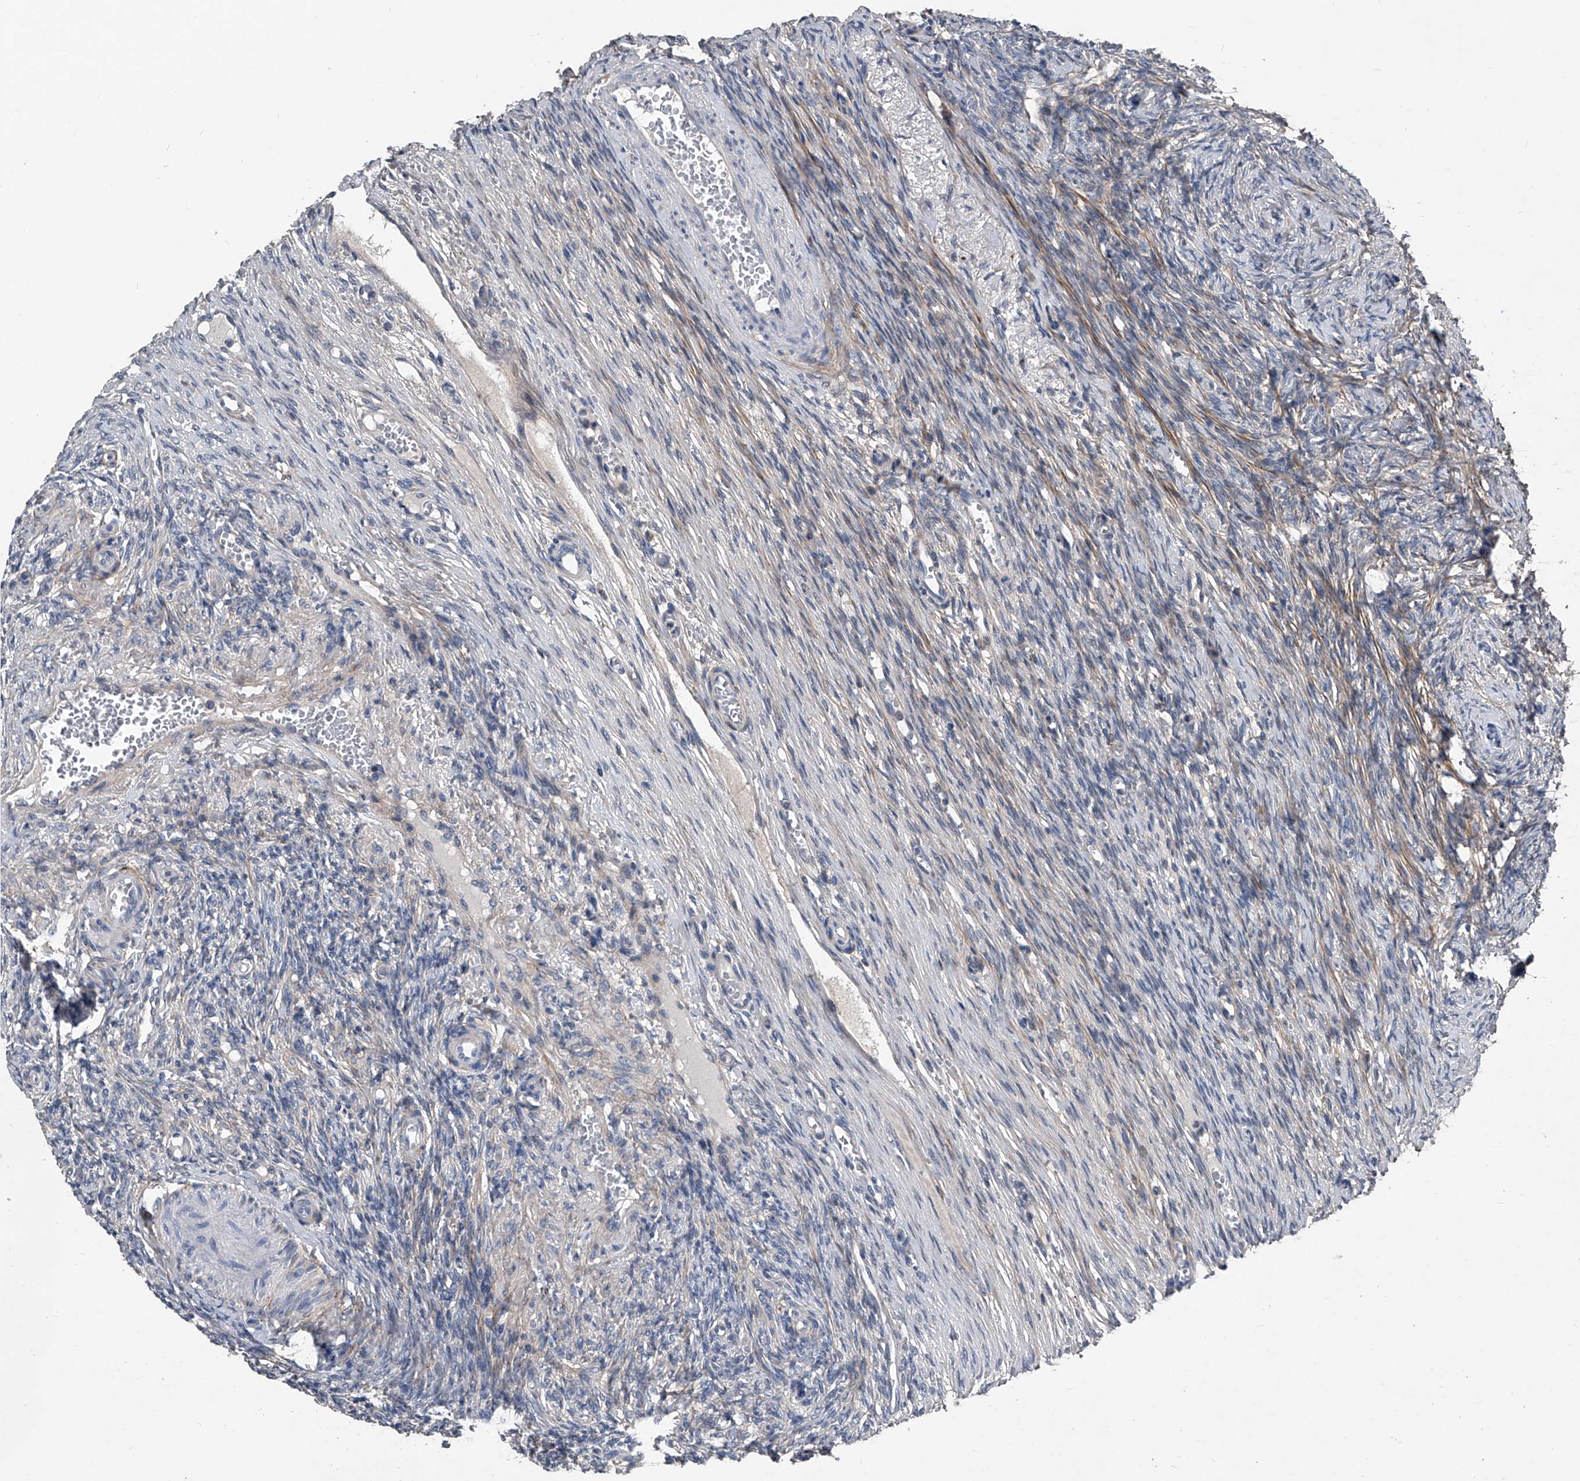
{"staining": {"intensity": "negative", "quantity": "none", "location": "none"}, "tissue": "ovary", "cell_type": "Follicle cells", "image_type": "normal", "snomed": [{"axis": "morphology", "description": "Adenocarcinoma, NOS"}, {"axis": "topography", "description": "Endometrium"}], "caption": "Immunohistochemistry (IHC) of unremarkable ovary demonstrates no staining in follicle cells.", "gene": "PHACTR1", "patient": {"sex": "female", "age": 32}}